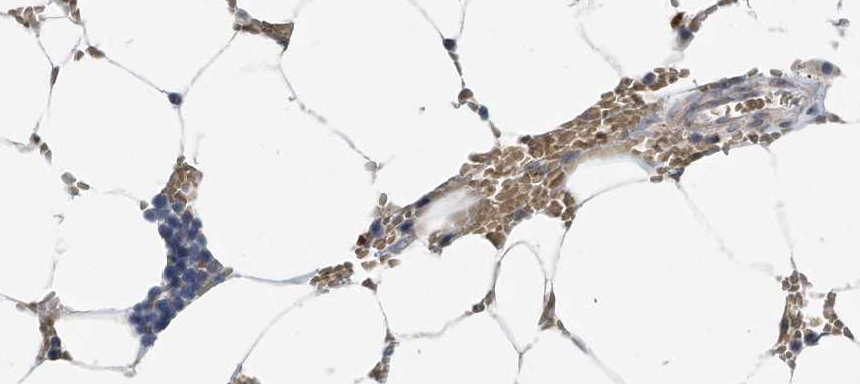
{"staining": {"intensity": "moderate", "quantity": "<25%", "location": "cytoplasmic/membranous"}, "tissue": "bone marrow", "cell_type": "Hematopoietic cells", "image_type": "normal", "snomed": [{"axis": "morphology", "description": "Normal tissue, NOS"}, {"axis": "topography", "description": "Bone marrow"}], "caption": "Immunohistochemistry (DAB (3,3'-diaminobenzidine)) staining of normal bone marrow exhibits moderate cytoplasmic/membranous protein expression in about <25% of hematopoietic cells. The staining was performed using DAB, with brown indicating positive protein expression. Nuclei are stained blue with hematoxylin.", "gene": "VLDLR", "patient": {"sex": "male", "age": 70}}